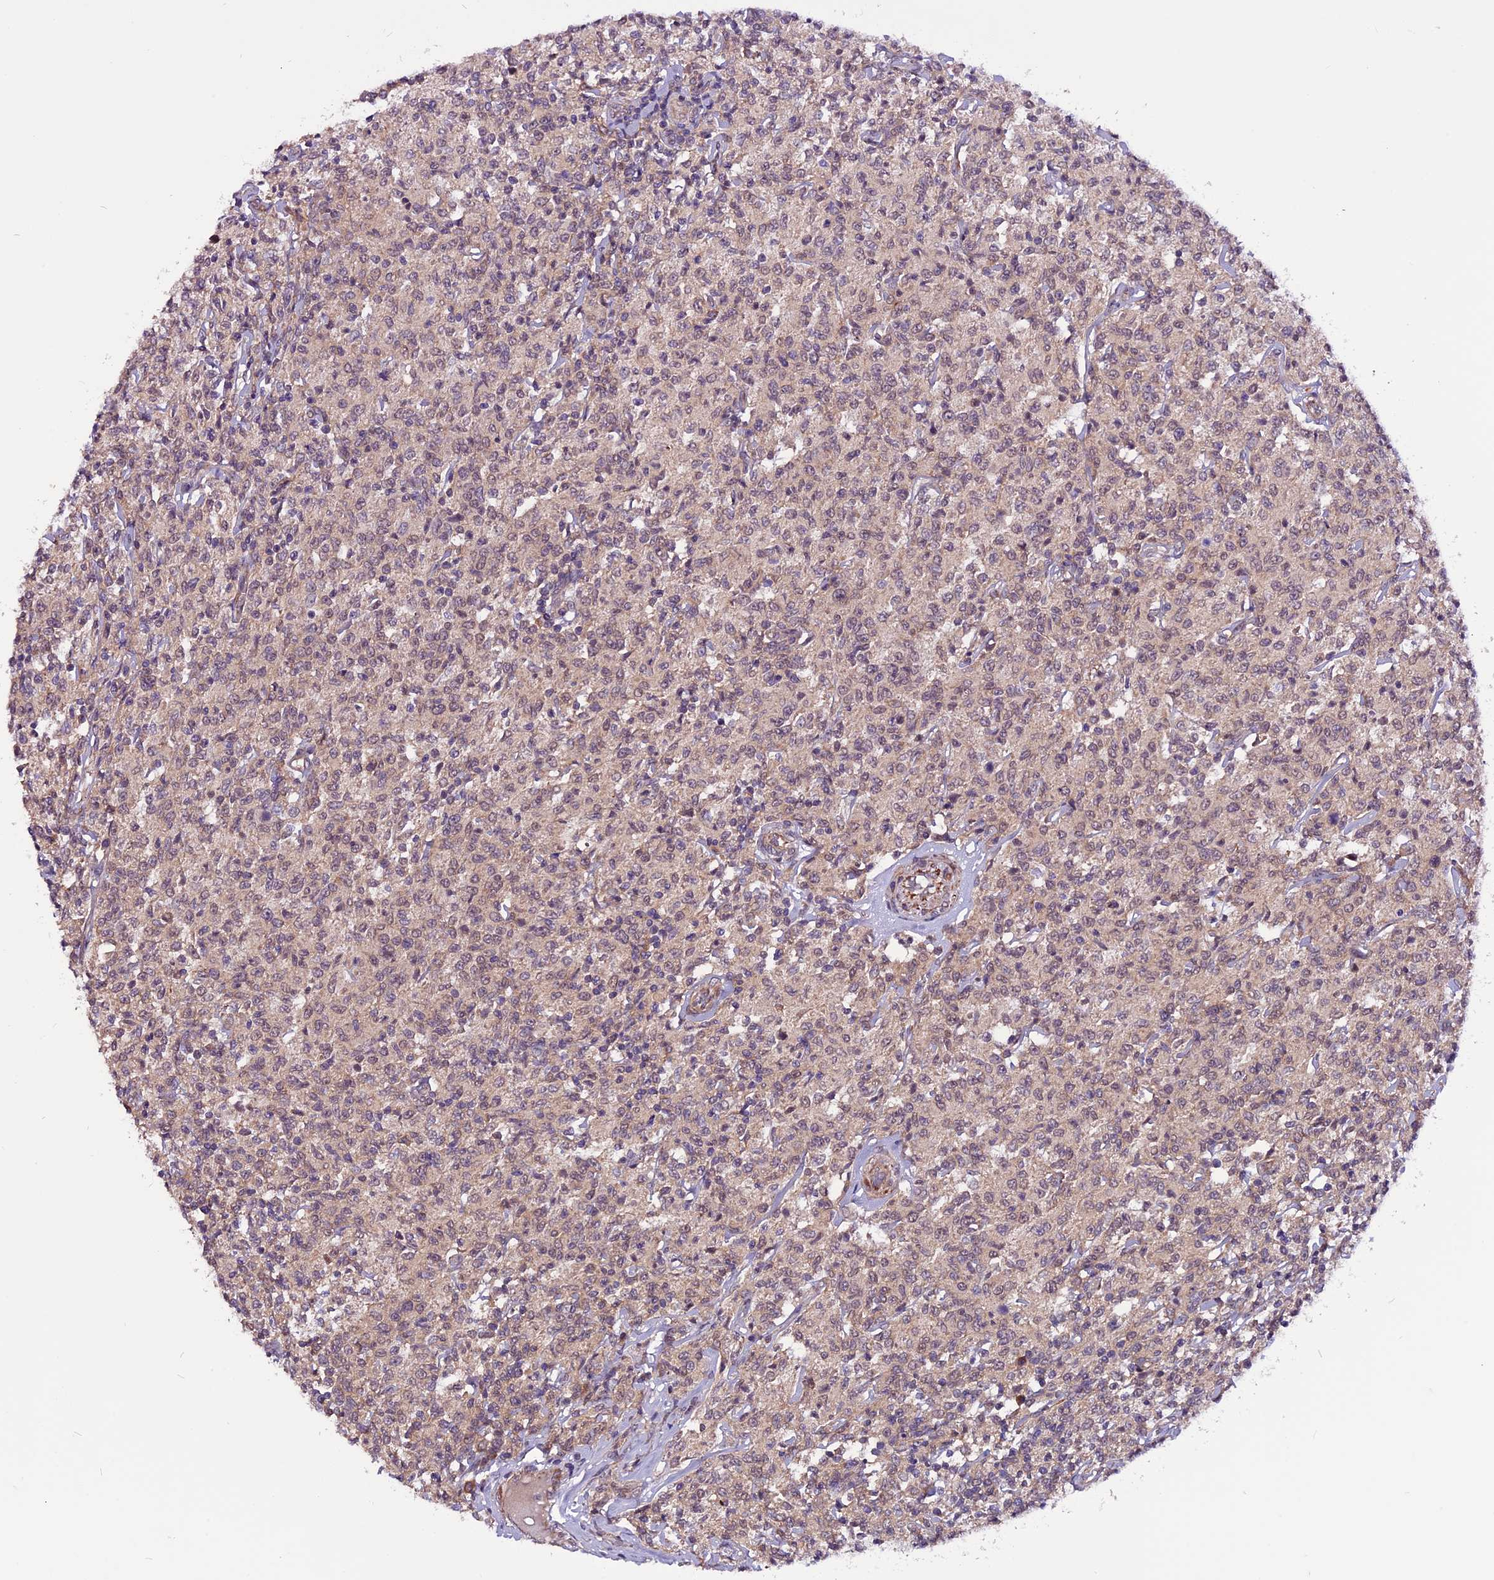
{"staining": {"intensity": "weak", "quantity": "25%-75%", "location": "cytoplasmic/membranous"}, "tissue": "lymphoma", "cell_type": "Tumor cells", "image_type": "cancer", "snomed": [{"axis": "morphology", "description": "Malignant lymphoma, non-Hodgkin's type, Low grade"}, {"axis": "topography", "description": "Small intestine"}], "caption": "Lymphoma stained for a protein (brown) demonstrates weak cytoplasmic/membranous positive staining in approximately 25%-75% of tumor cells.", "gene": "RINL", "patient": {"sex": "female", "age": 59}}